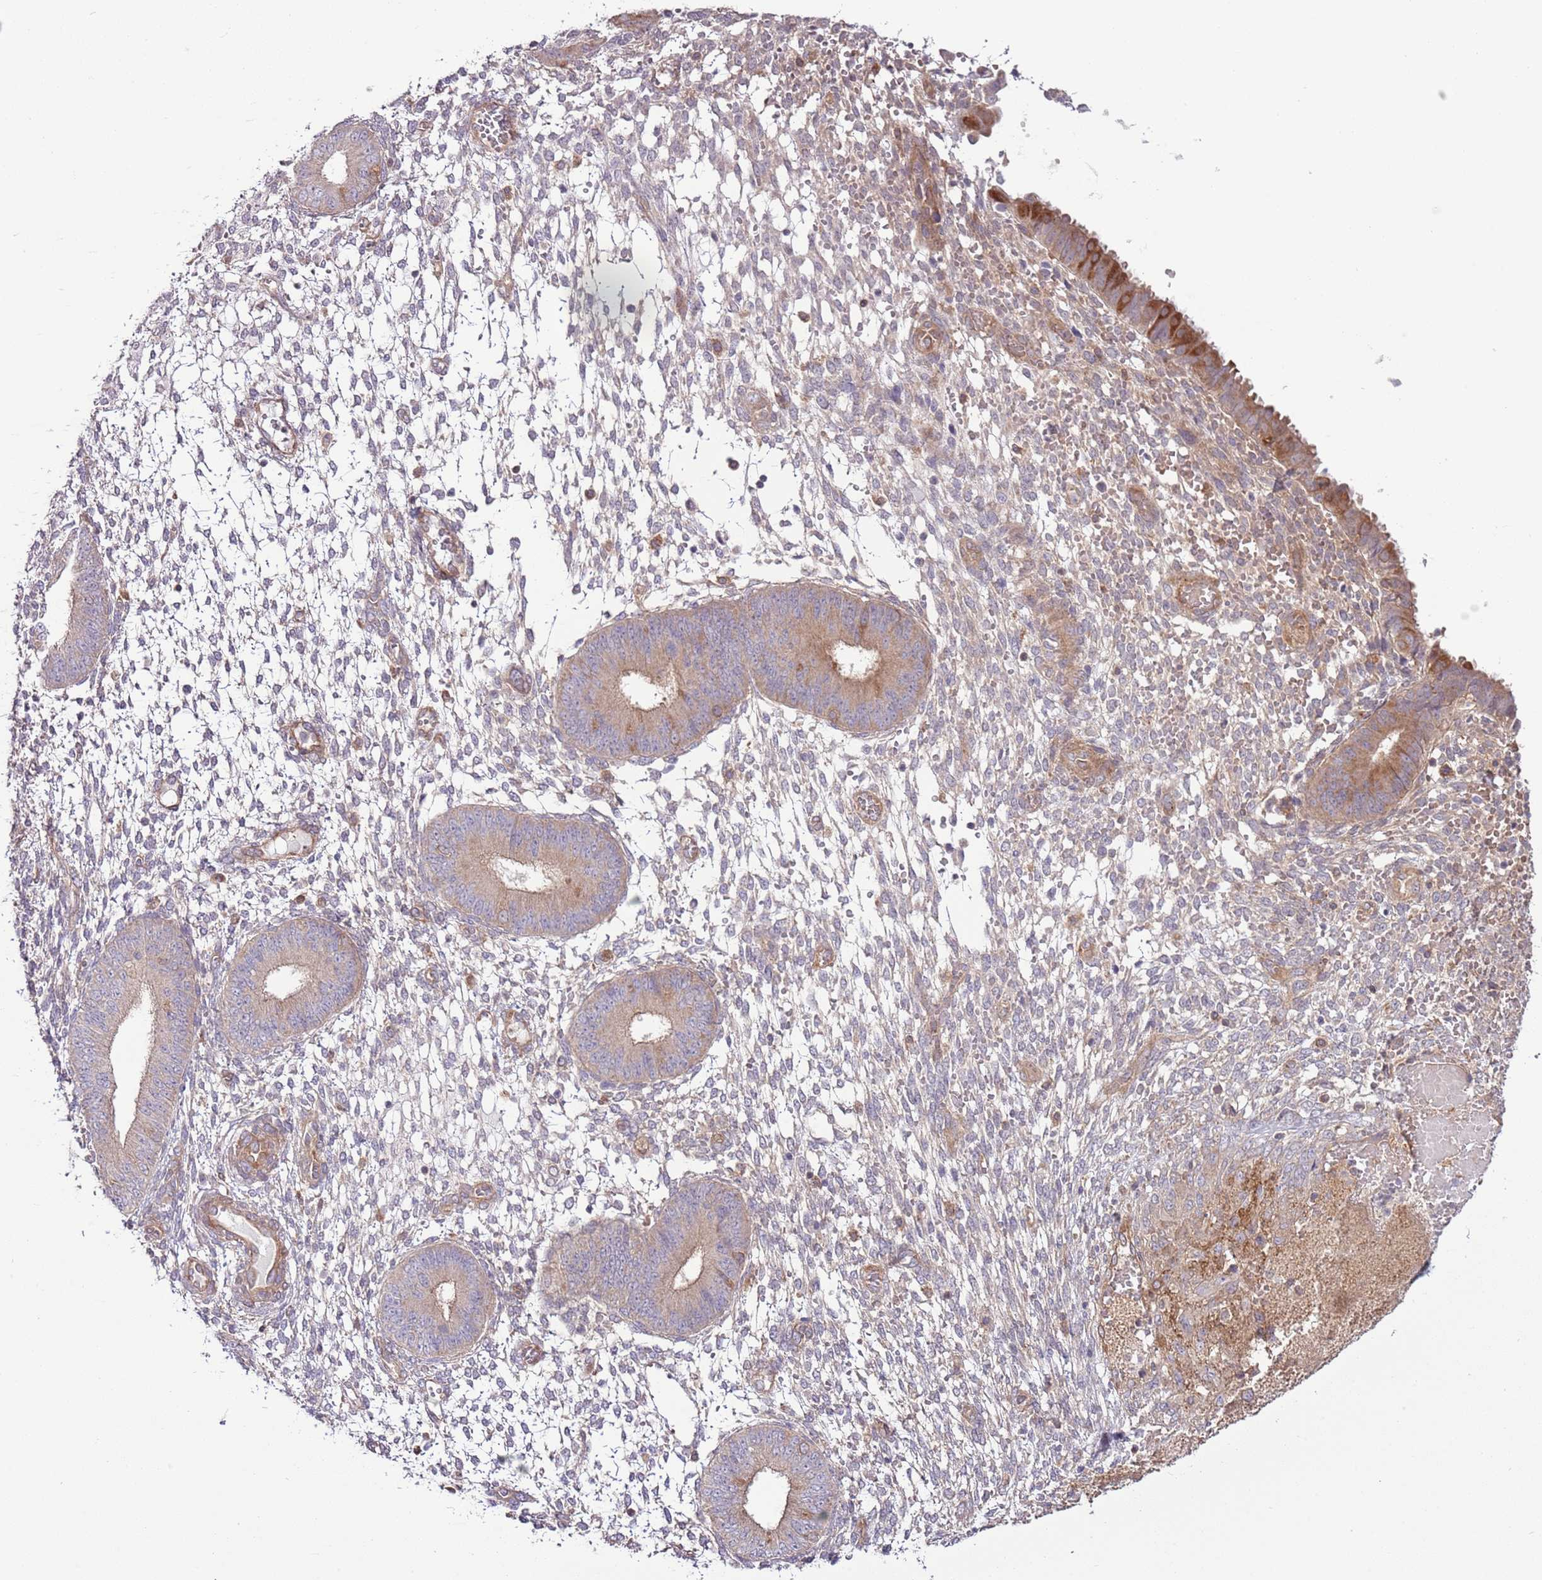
{"staining": {"intensity": "moderate", "quantity": "<25%", "location": "cytoplasmic/membranous"}, "tissue": "endometrium", "cell_type": "Cells in endometrial stroma", "image_type": "normal", "snomed": [{"axis": "morphology", "description": "Normal tissue, NOS"}, {"axis": "topography", "description": "Endometrium"}], "caption": "High-magnification brightfield microscopy of normal endometrium stained with DAB (brown) and counterstained with hematoxylin (blue). cells in endometrial stroma exhibit moderate cytoplasmic/membranous expression is identified in approximately<25% of cells. The protein of interest is shown in brown color, while the nuclei are stained blue.", "gene": "LPIN2", "patient": {"sex": "female", "age": 49}}